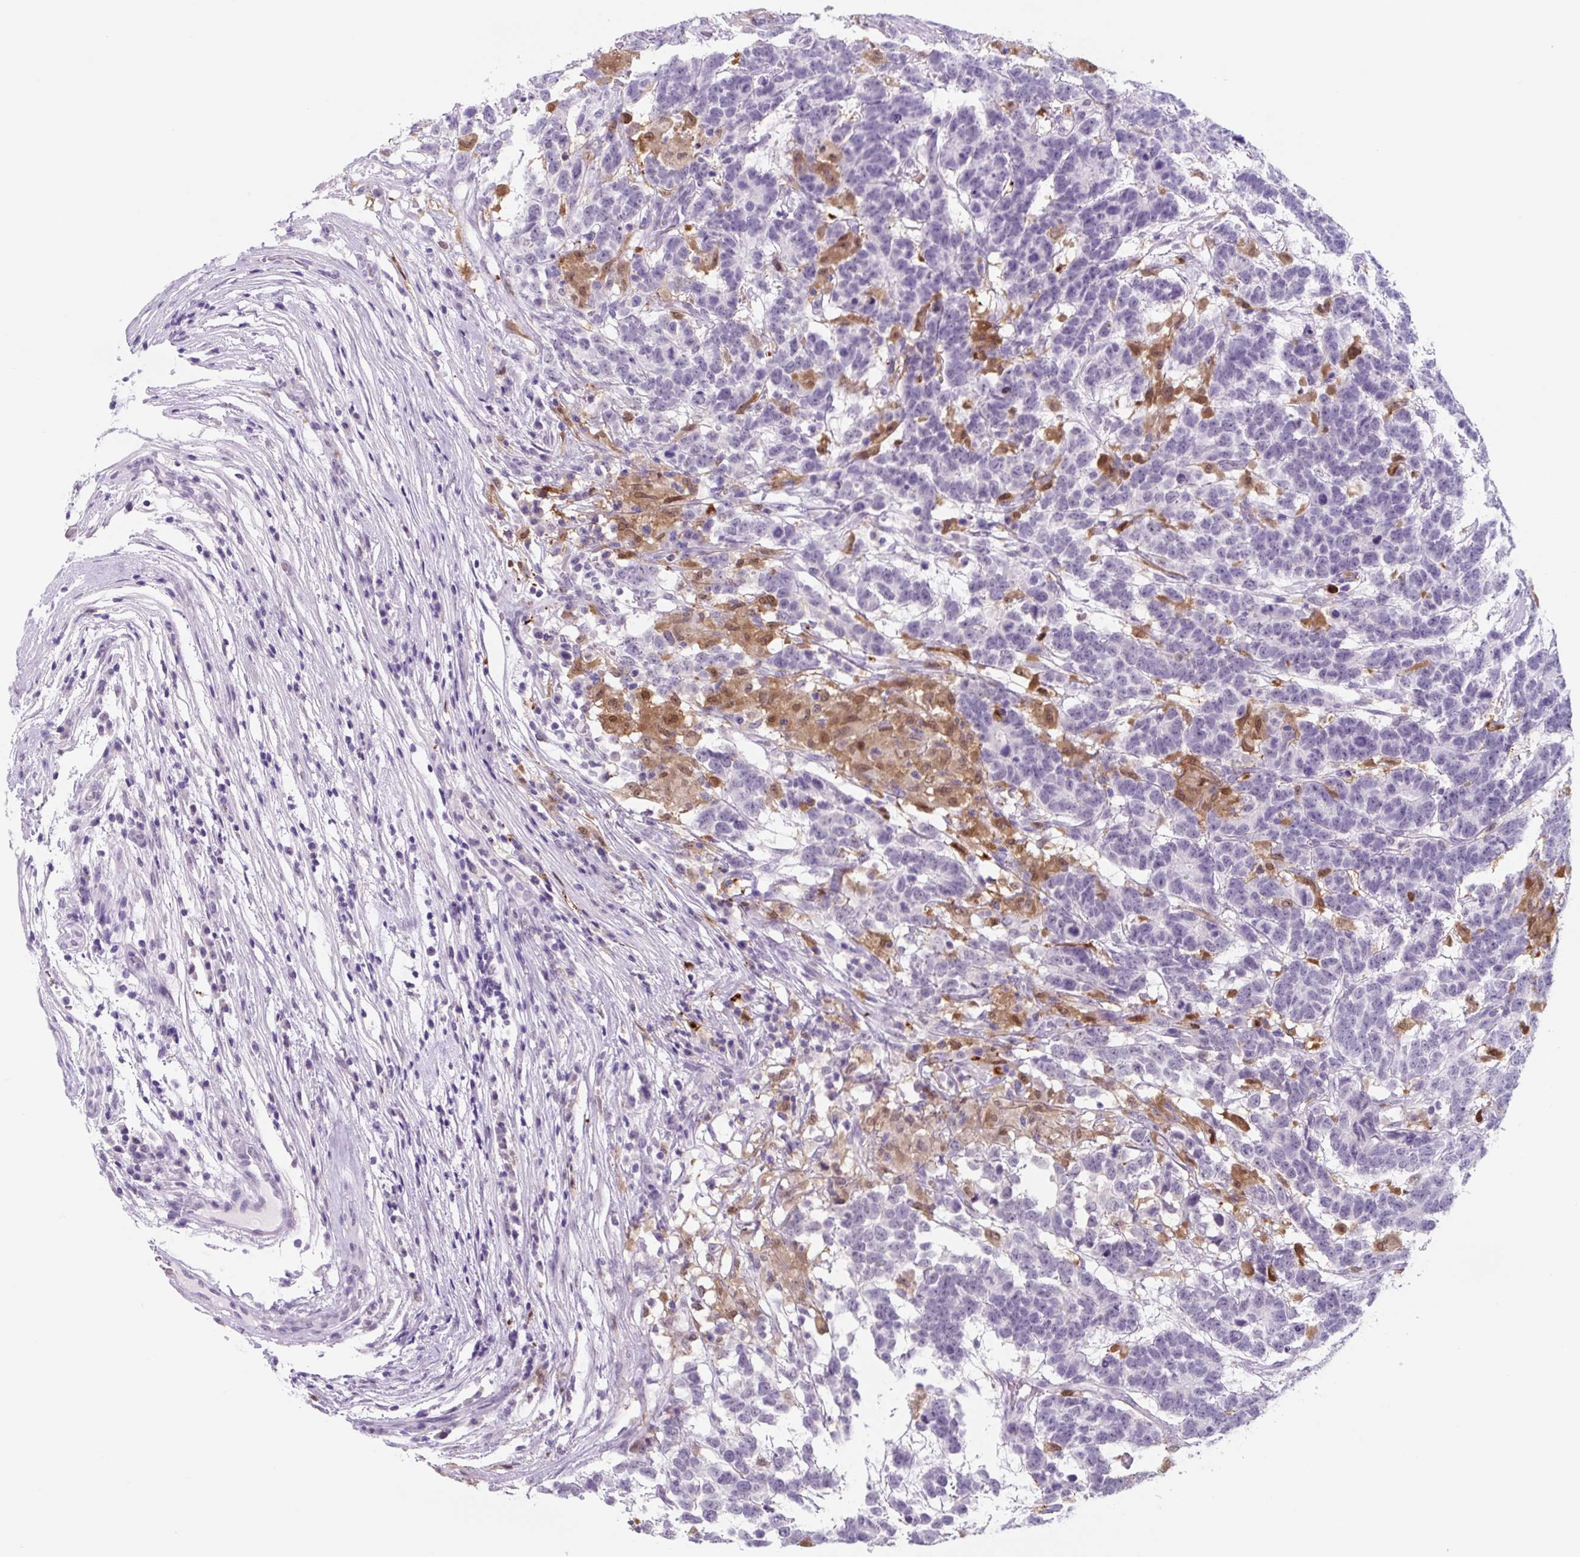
{"staining": {"intensity": "negative", "quantity": "none", "location": "none"}, "tissue": "testis cancer", "cell_type": "Tumor cells", "image_type": "cancer", "snomed": [{"axis": "morphology", "description": "Carcinoma, Embryonal, NOS"}, {"axis": "topography", "description": "Testis"}], "caption": "High power microscopy micrograph of an immunohistochemistry (IHC) micrograph of testis cancer, revealing no significant expression in tumor cells. (Immunohistochemistry, brightfield microscopy, high magnification).", "gene": "TNFRSF8", "patient": {"sex": "male", "age": 26}}